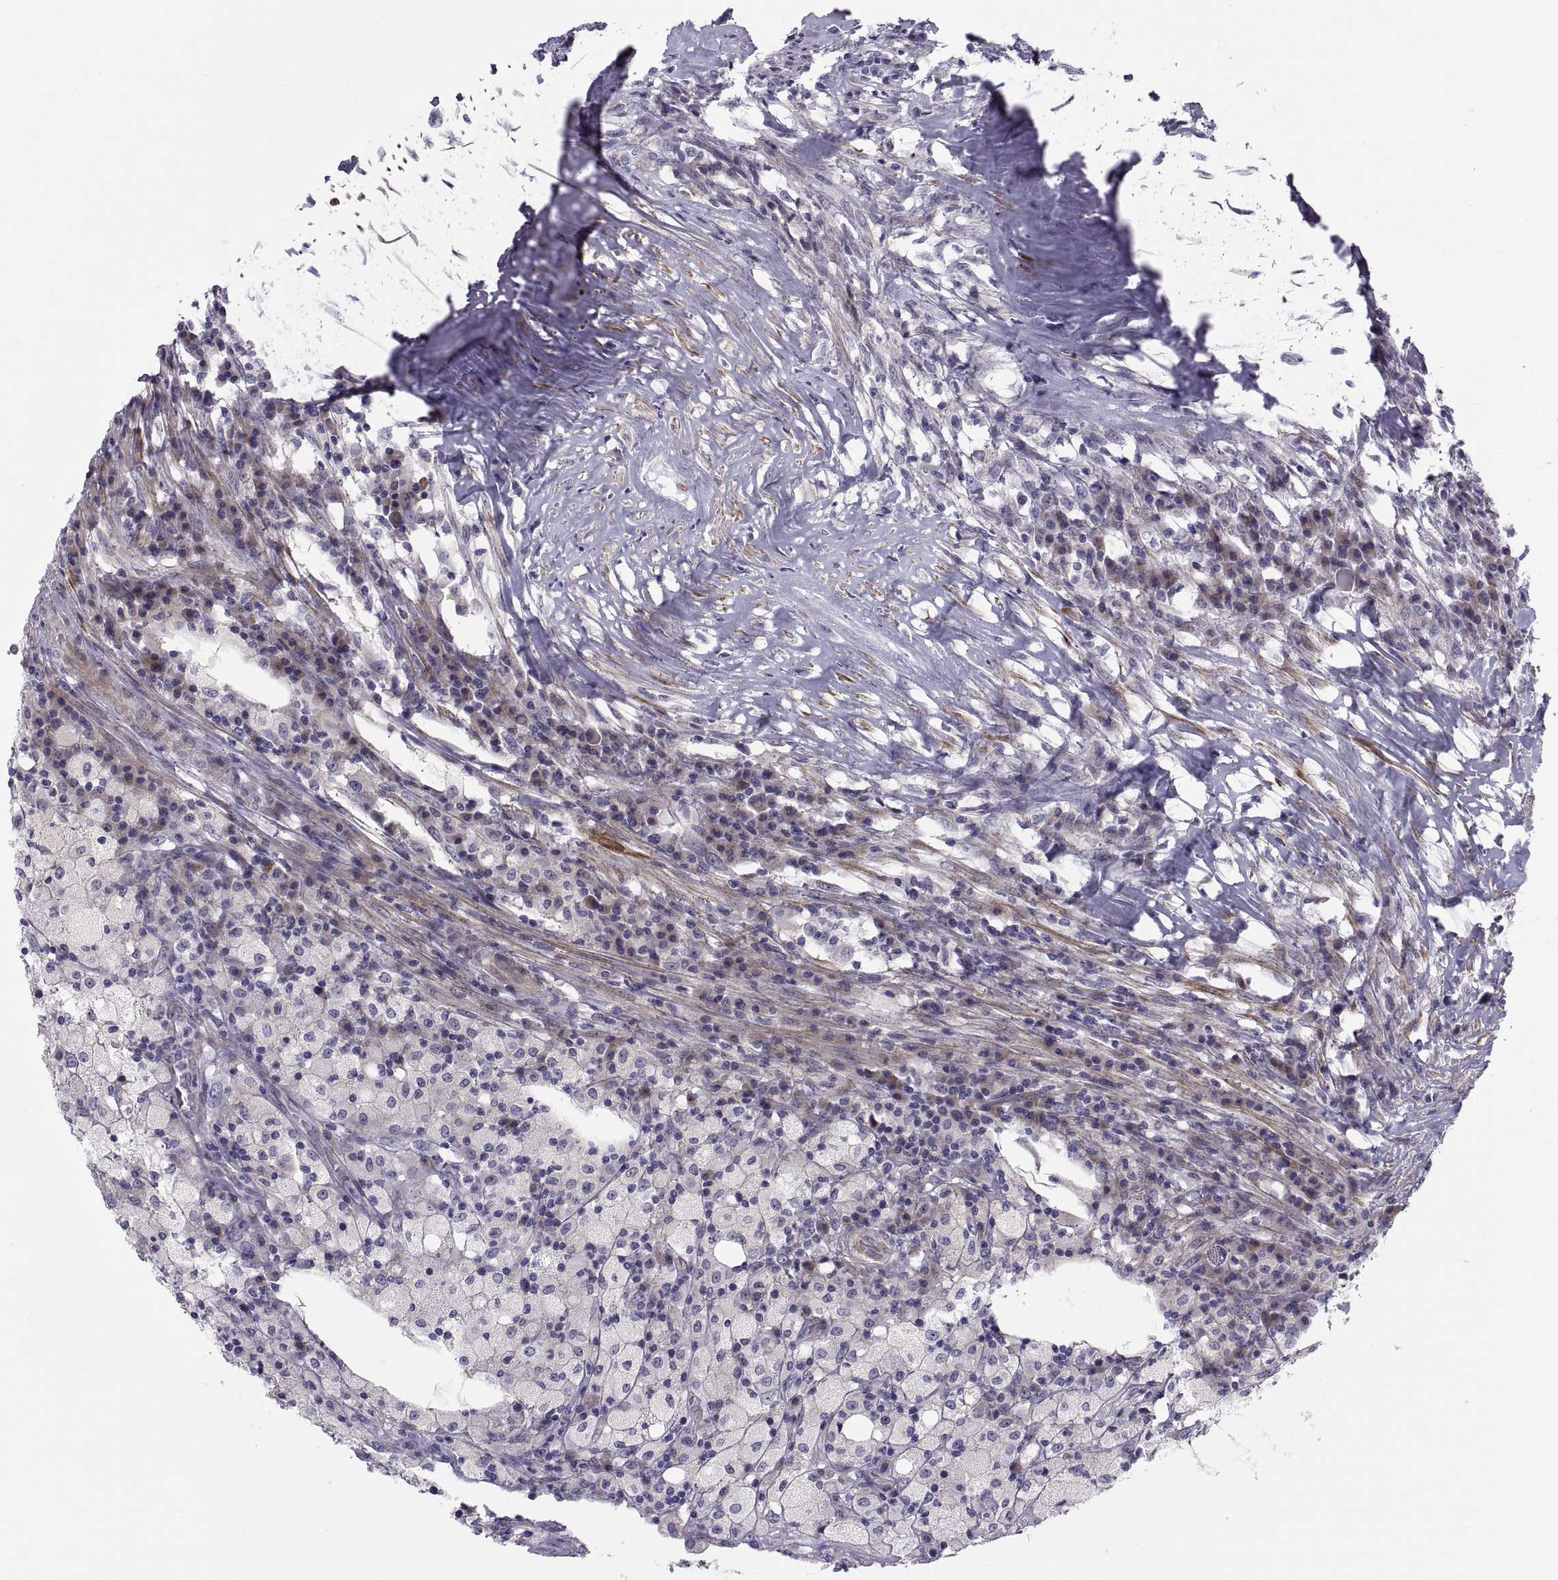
{"staining": {"intensity": "negative", "quantity": "none", "location": "none"}, "tissue": "testis cancer", "cell_type": "Tumor cells", "image_type": "cancer", "snomed": [{"axis": "morphology", "description": "Necrosis, NOS"}, {"axis": "morphology", "description": "Carcinoma, Embryonal, NOS"}, {"axis": "topography", "description": "Testis"}], "caption": "This is an IHC photomicrograph of human testis cancer. There is no positivity in tumor cells.", "gene": "TMEM158", "patient": {"sex": "male", "age": 19}}